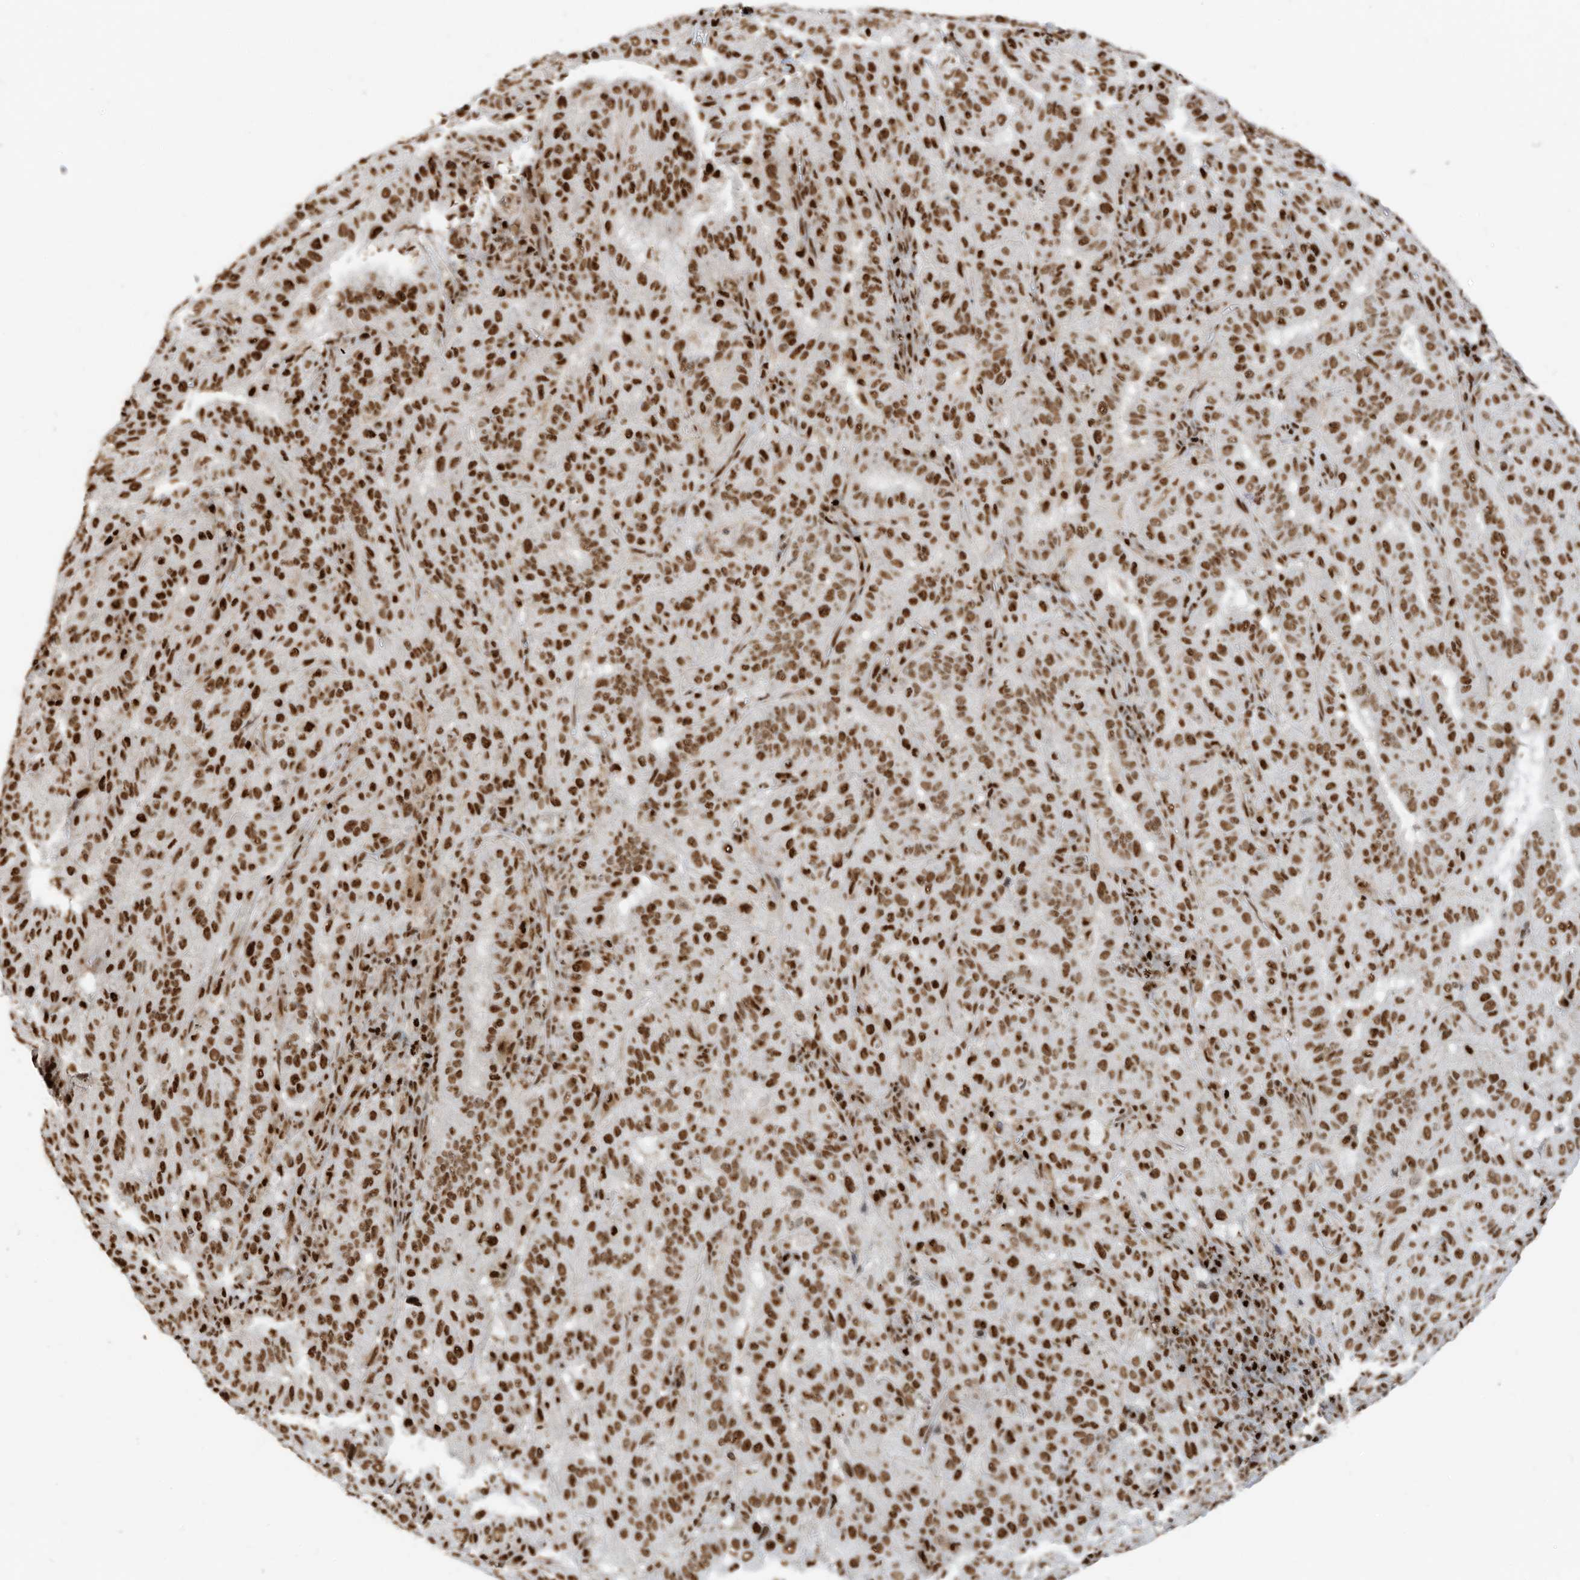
{"staining": {"intensity": "strong", "quantity": ">75%", "location": "nuclear"}, "tissue": "pancreatic cancer", "cell_type": "Tumor cells", "image_type": "cancer", "snomed": [{"axis": "morphology", "description": "Adenocarcinoma, NOS"}, {"axis": "topography", "description": "Pancreas"}], "caption": "An immunohistochemistry (IHC) histopathology image of neoplastic tissue is shown. Protein staining in brown labels strong nuclear positivity in pancreatic adenocarcinoma within tumor cells.", "gene": "SAMD15", "patient": {"sex": "male", "age": 63}}